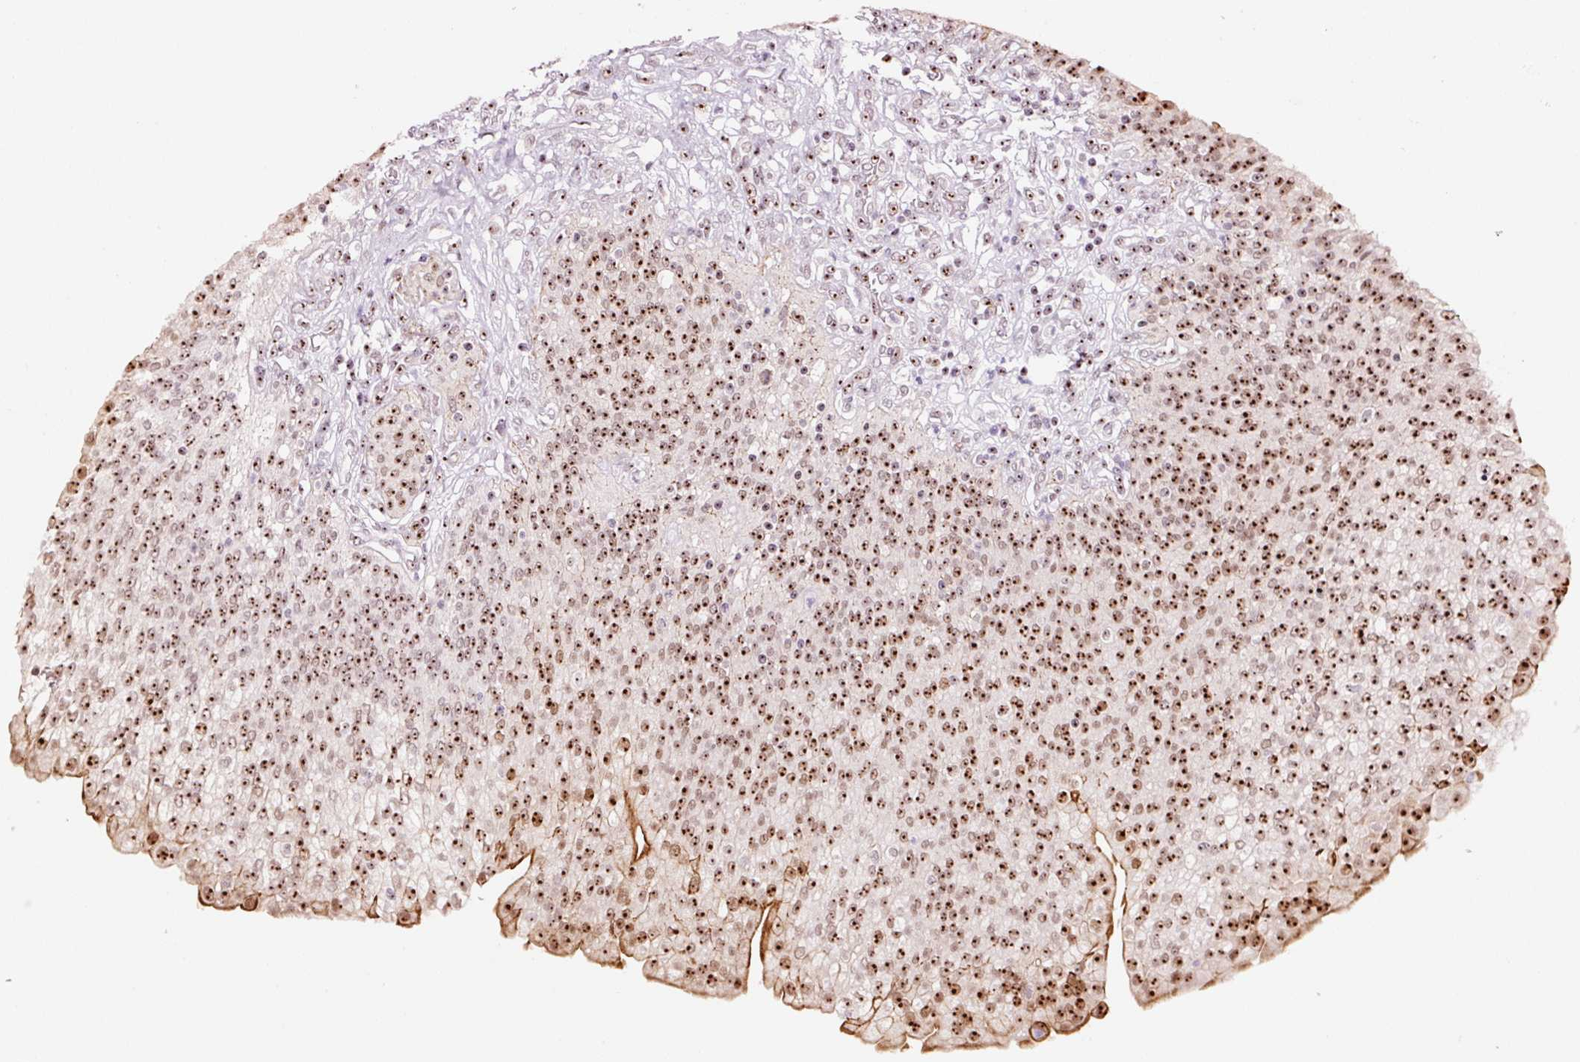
{"staining": {"intensity": "moderate", "quantity": ">75%", "location": "cytoplasmic/membranous,nuclear"}, "tissue": "urothelial cancer", "cell_type": "Tumor cells", "image_type": "cancer", "snomed": [{"axis": "morphology", "description": "Urothelial carcinoma, High grade"}, {"axis": "topography", "description": "Urinary bladder"}], "caption": "High-grade urothelial carcinoma was stained to show a protein in brown. There is medium levels of moderate cytoplasmic/membranous and nuclear expression in about >75% of tumor cells.", "gene": "GNL3", "patient": {"sex": "female", "age": 79}}